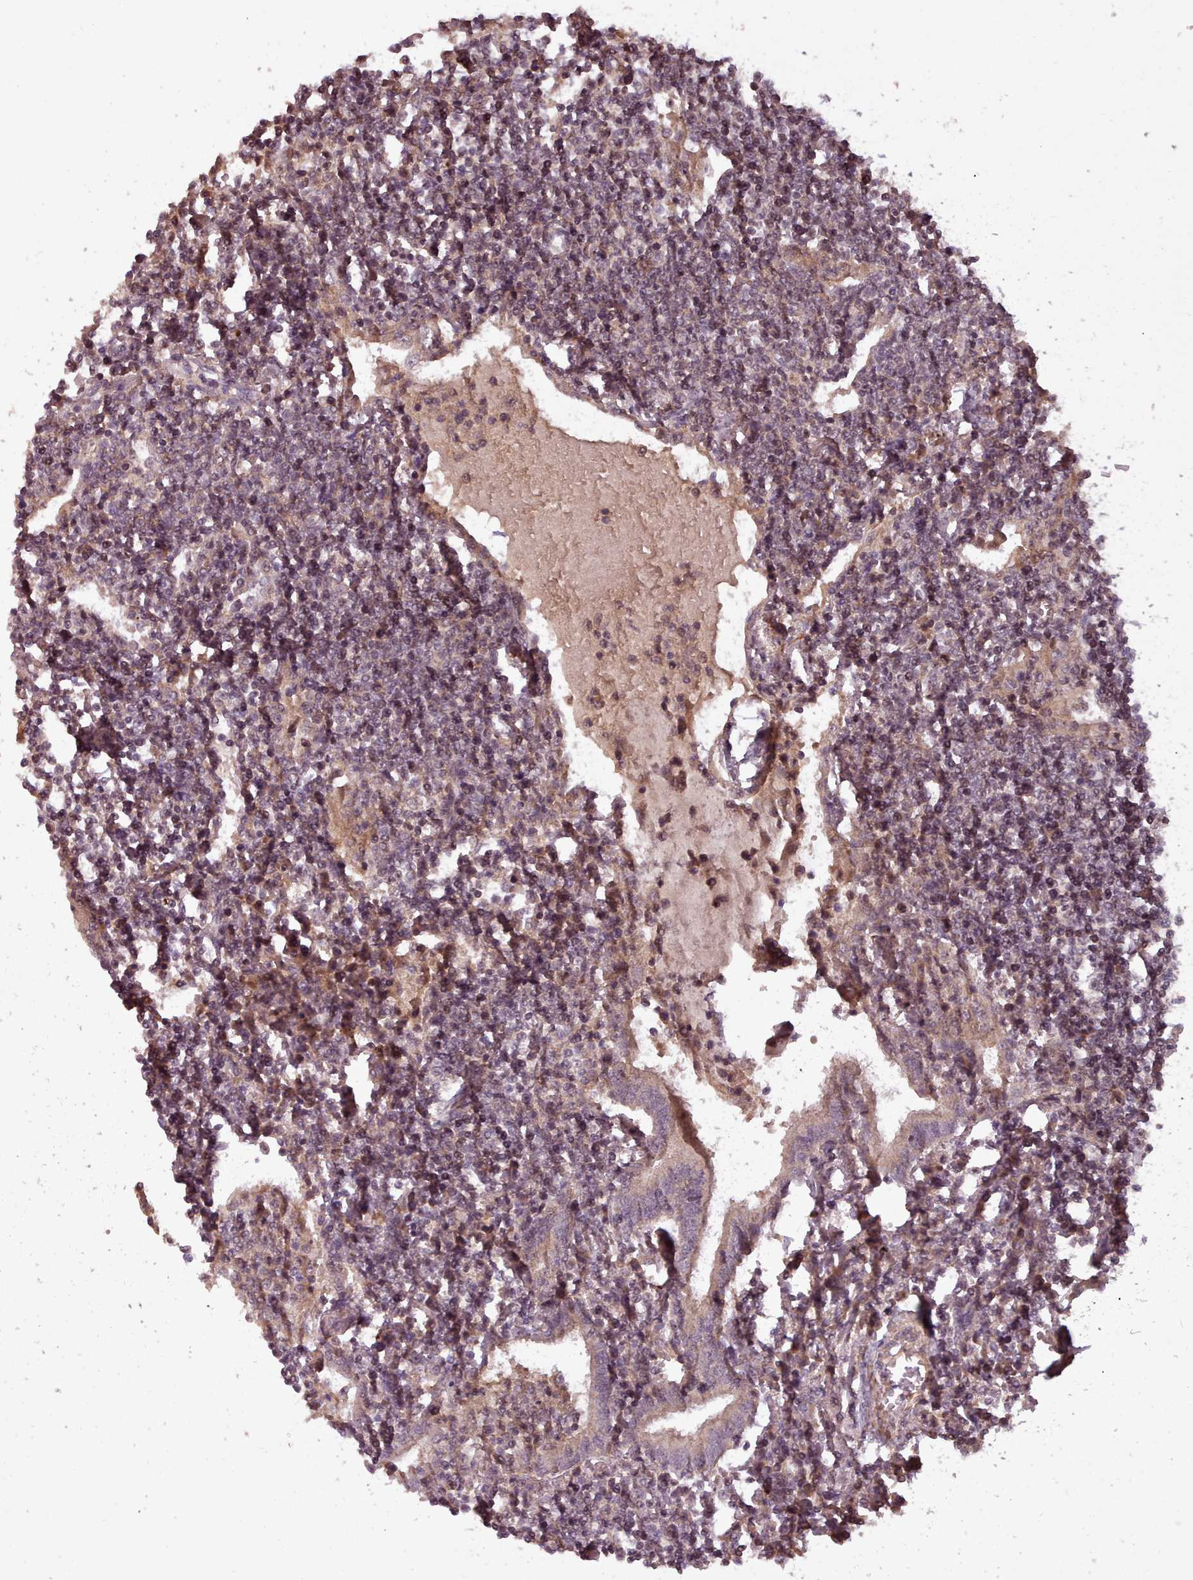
{"staining": {"intensity": "moderate", "quantity": "<25%", "location": "nuclear"}, "tissue": "lymphoma", "cell_type": "Tumor cells", "image_type": "cancer", "snomed": [{"axis": "morphology", "description": "Malignant lymphoma, non-Hodgkin's type, Low grade"}, {"axis": "topography", "description": "Lung"}], "caption": "A micrograph showing moderate nuclear expression in about <25% of tumor cells in low-grade malignant lymphoma, non-Hodgkin's type, as visualized by brown immunohistochemical staining.", "gene": "CDC6", "patient": {"sex": "female", "age": 71}}